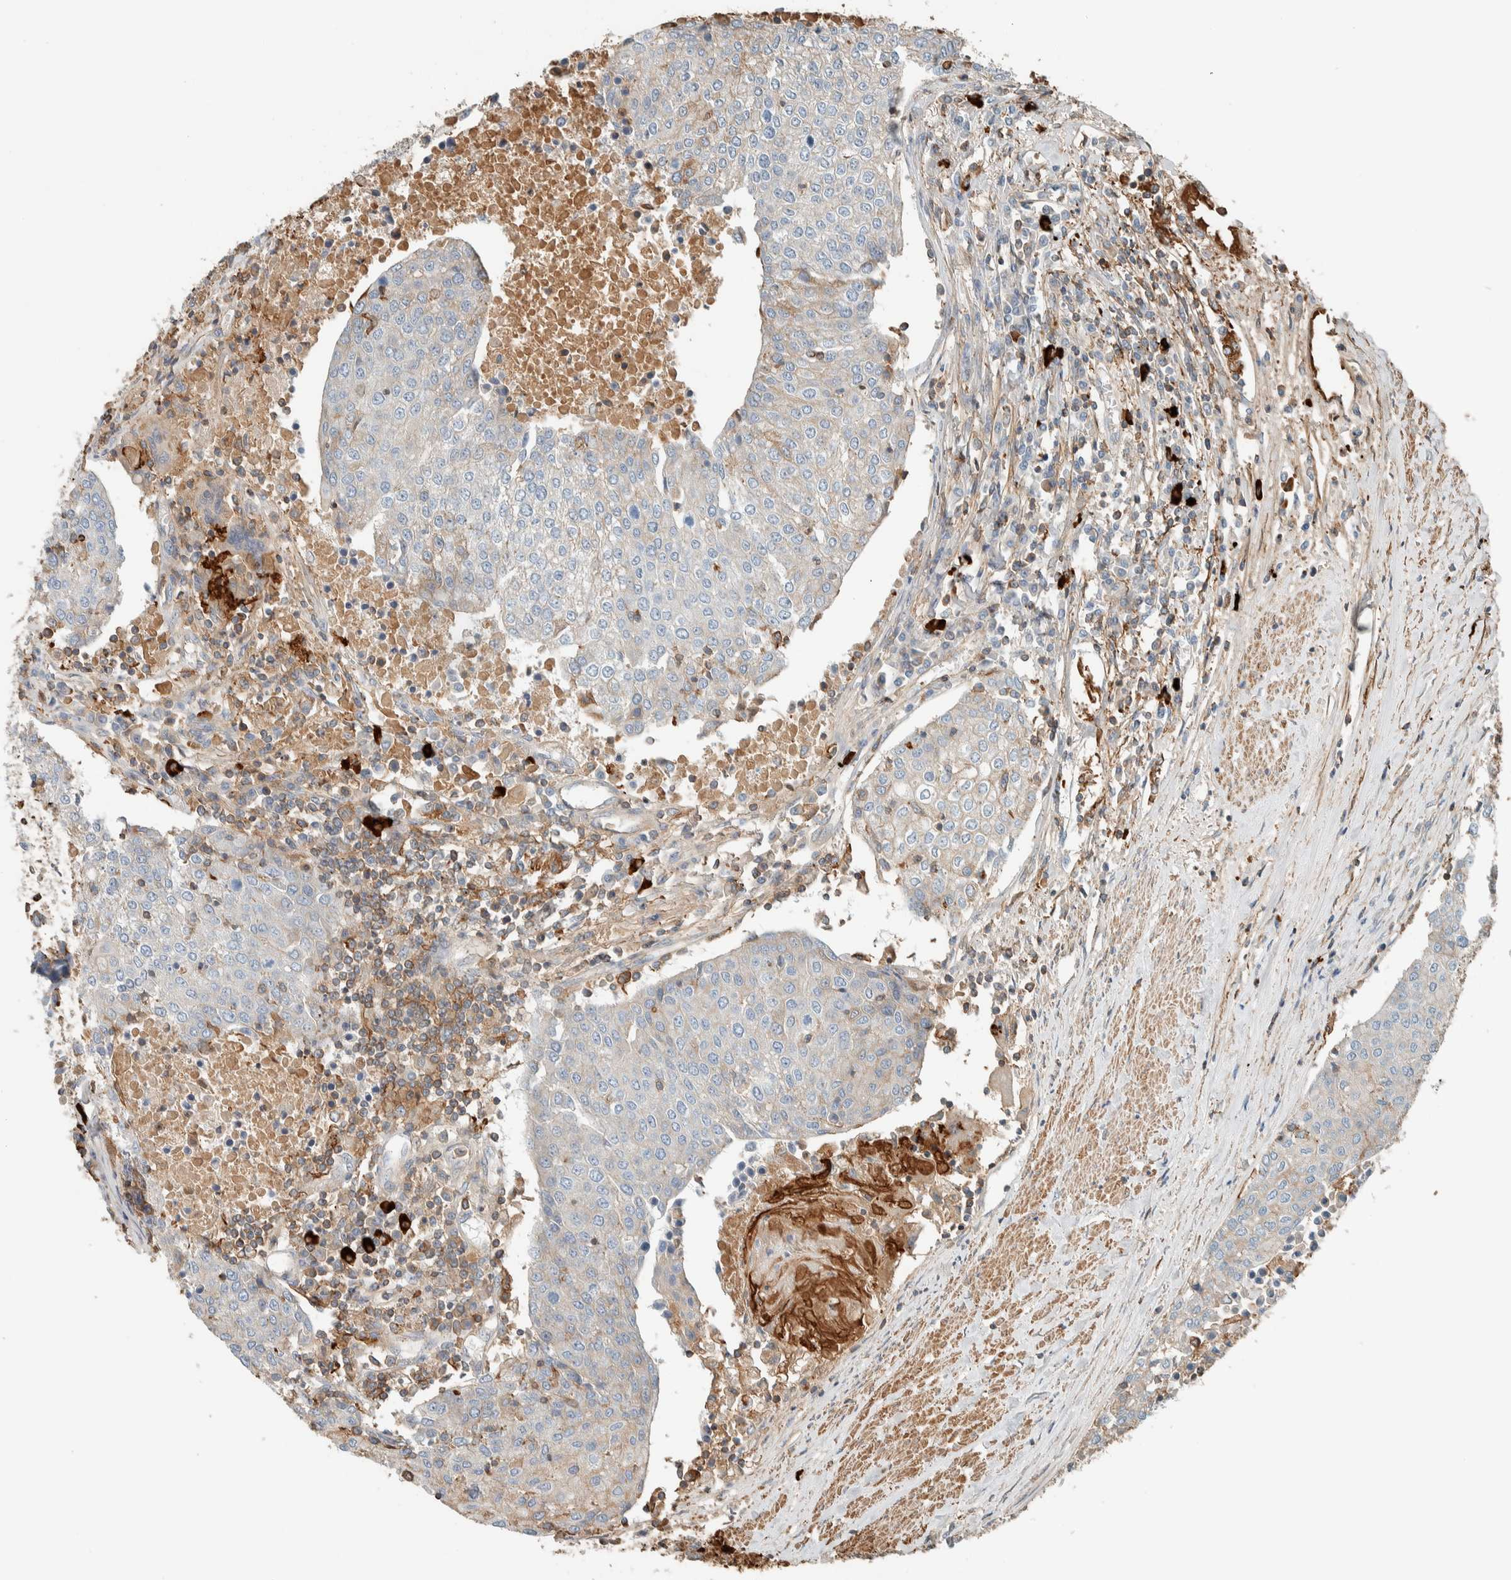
{"staining": {"intensity": "negative", "quantity": "none", "location": "none"}, "tissue": "urothelial cancer", "cell_type": "Tumor cells", "image_type": "cancer", "snomed": [{"axis": "morphology", "description": "Urothelial carcinoma, High grade"}, {"axis": "topography", "description": "Urinary bladder"}], "caption": "This is an immunohistochemistry (IHC) photomicrograph of urothelial cancer. There is no positivity in tumor cells.", "gene": "CTBP2", "patient": {"sex": "female", "age": 85}}